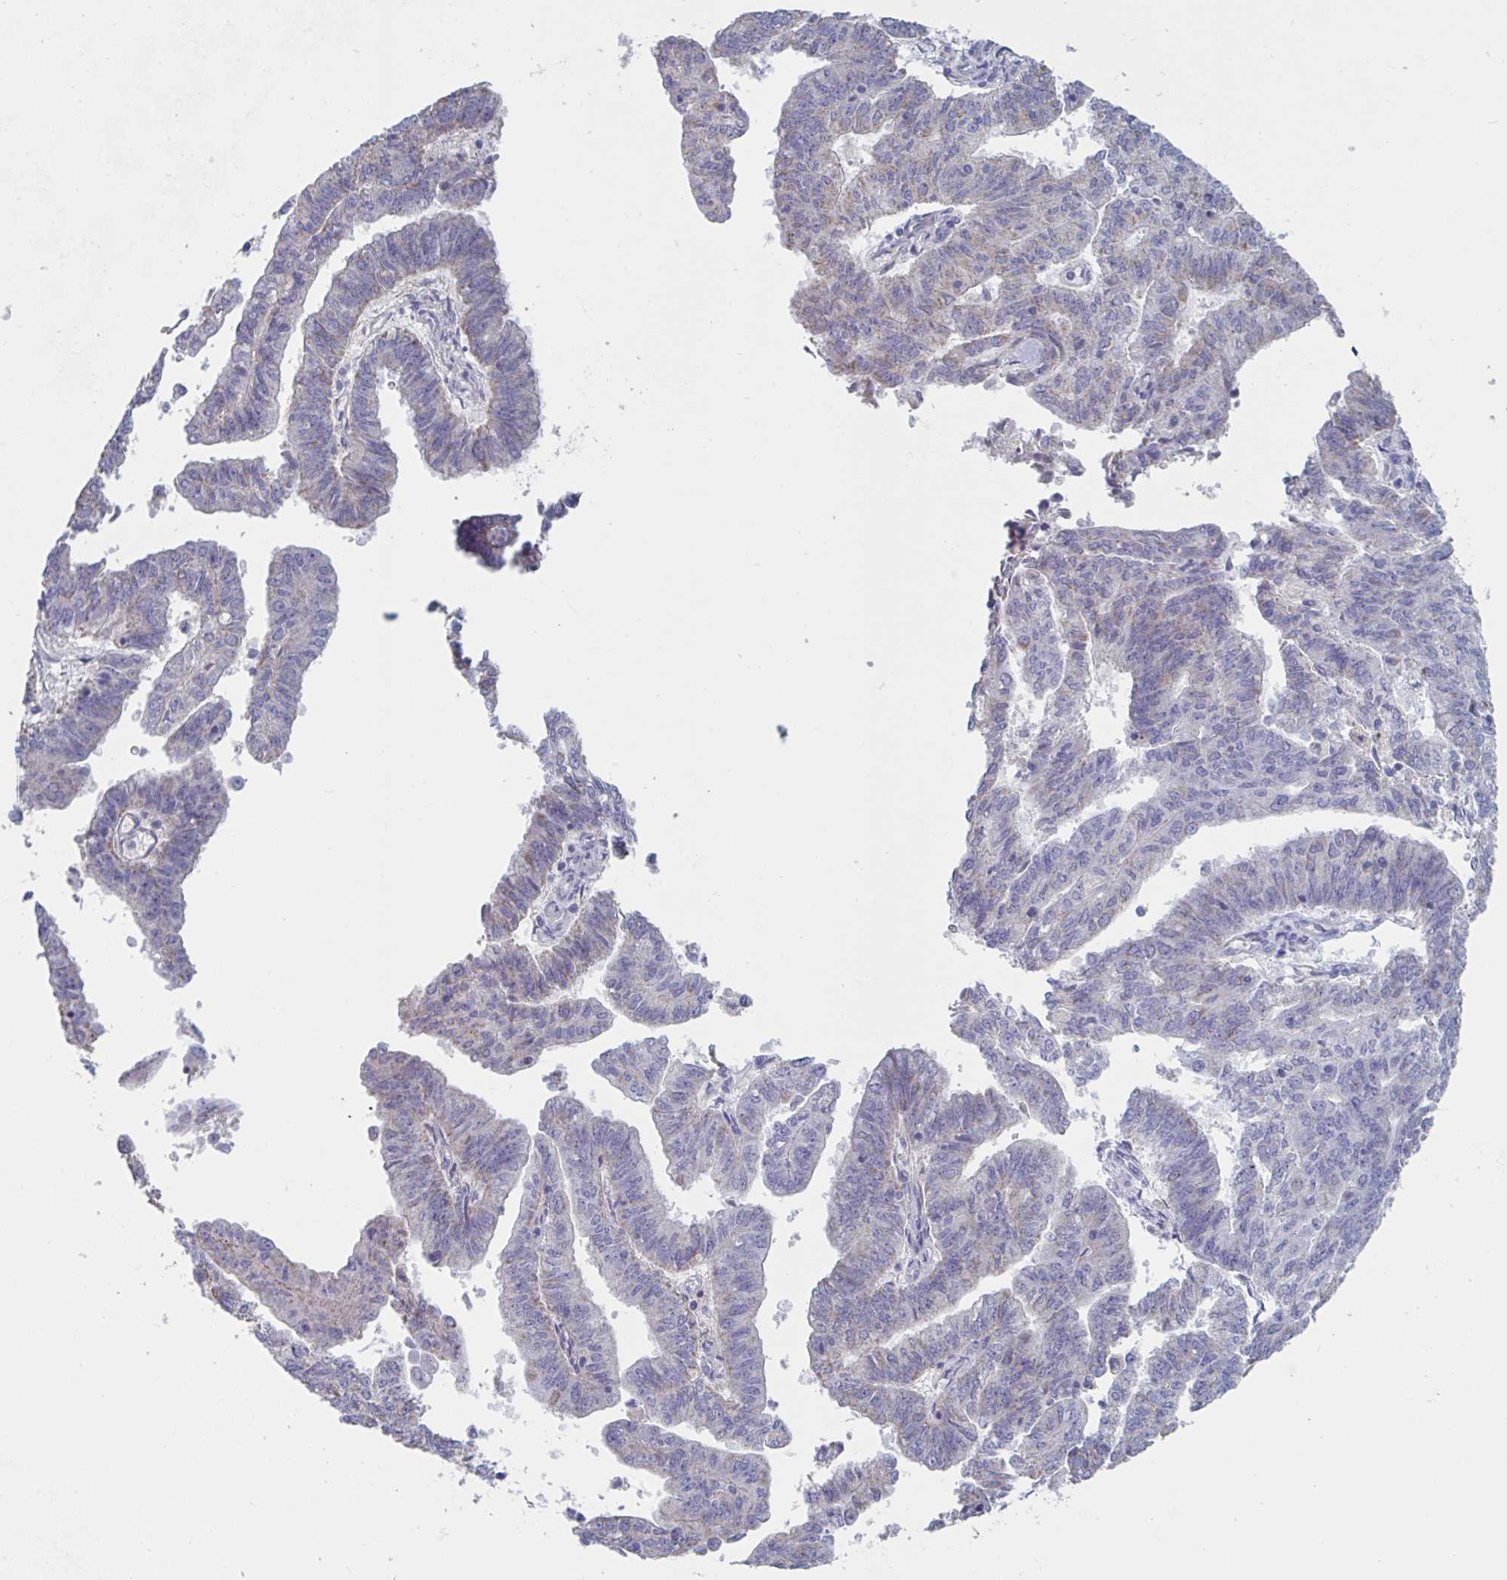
{"staining": {"intensity": "weak", "quantity": "<25%", "location": "cytoplasmic/membranous"}, "tissue": "endometrial cancer", "cell_type": "Tumor cells", "image_type": "cancer", "snomed": [{"axis": "morphology", "description": "Adenocarcinoma, NOS"}, {"axis": "topography", "description": "Endometrium"}], "caption": "An immunohistochemistry photomicrograph of endometrial cancer is shown. There is no staining in tumor cells of endometrial cancer.", "gene": "NDUFC2", "patient": {"sex": "female", "age": 82}}